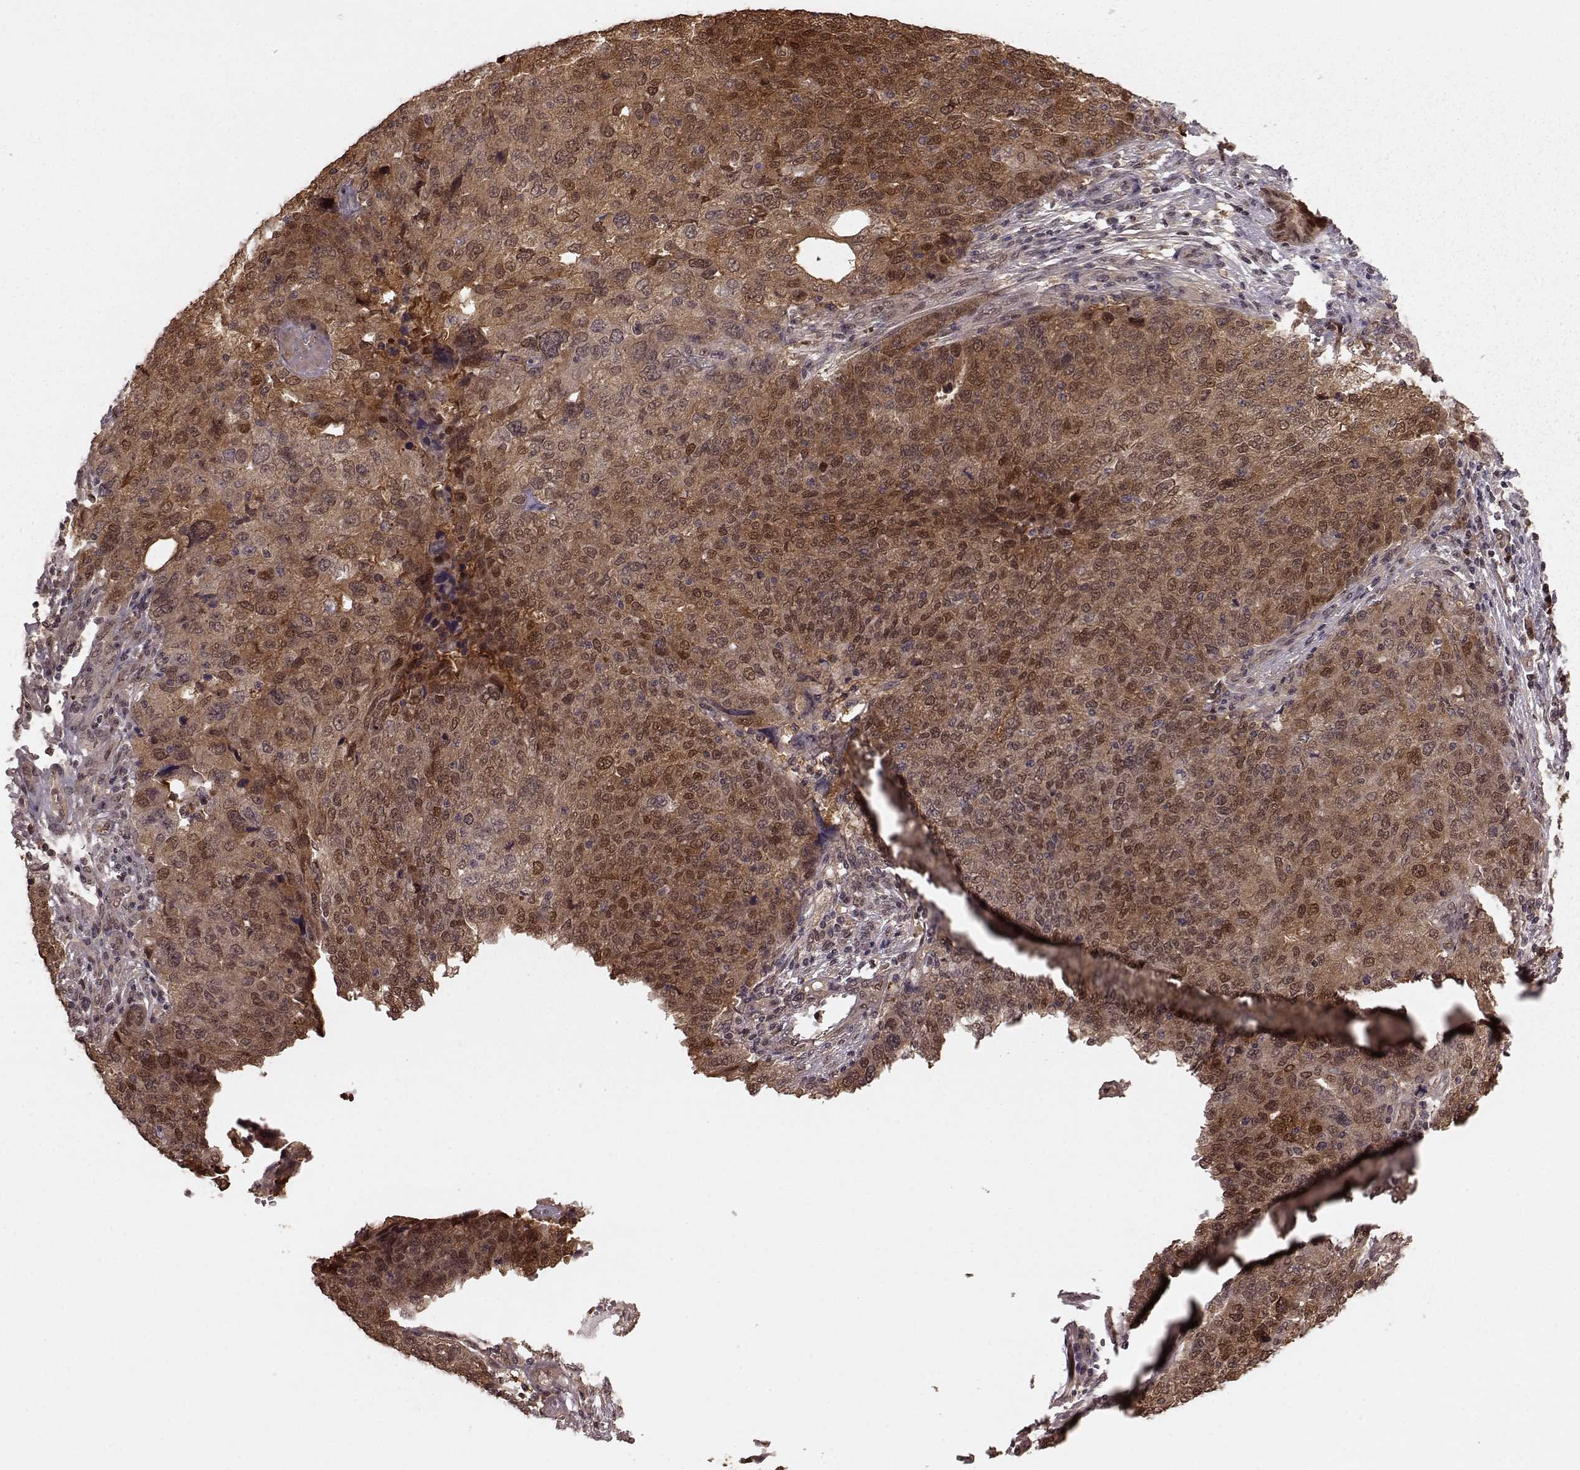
{"staining": {"intensity": "moderate", "quantity": ">75%", "location": "cytoplasmic/membranous,nuclear"}, "tissue": "ovarian cancer", "cell_type": "Tumor cells", "image_type": "cancer", "snomed": [{"axis": "morphology", "description": "Carcinoma, endometroid"}, {"axis": "topography", "description": "Ovary"}], "caption": "Brown immunohistochemical staining in ovarian cancer (endometroid carcinoma) displays moderate cytoplasmic/membranous and nuclear expression in approximately >75% of tumor cells.", "gene": "GSS", "patient": {"sex": "female", "age": 58}}